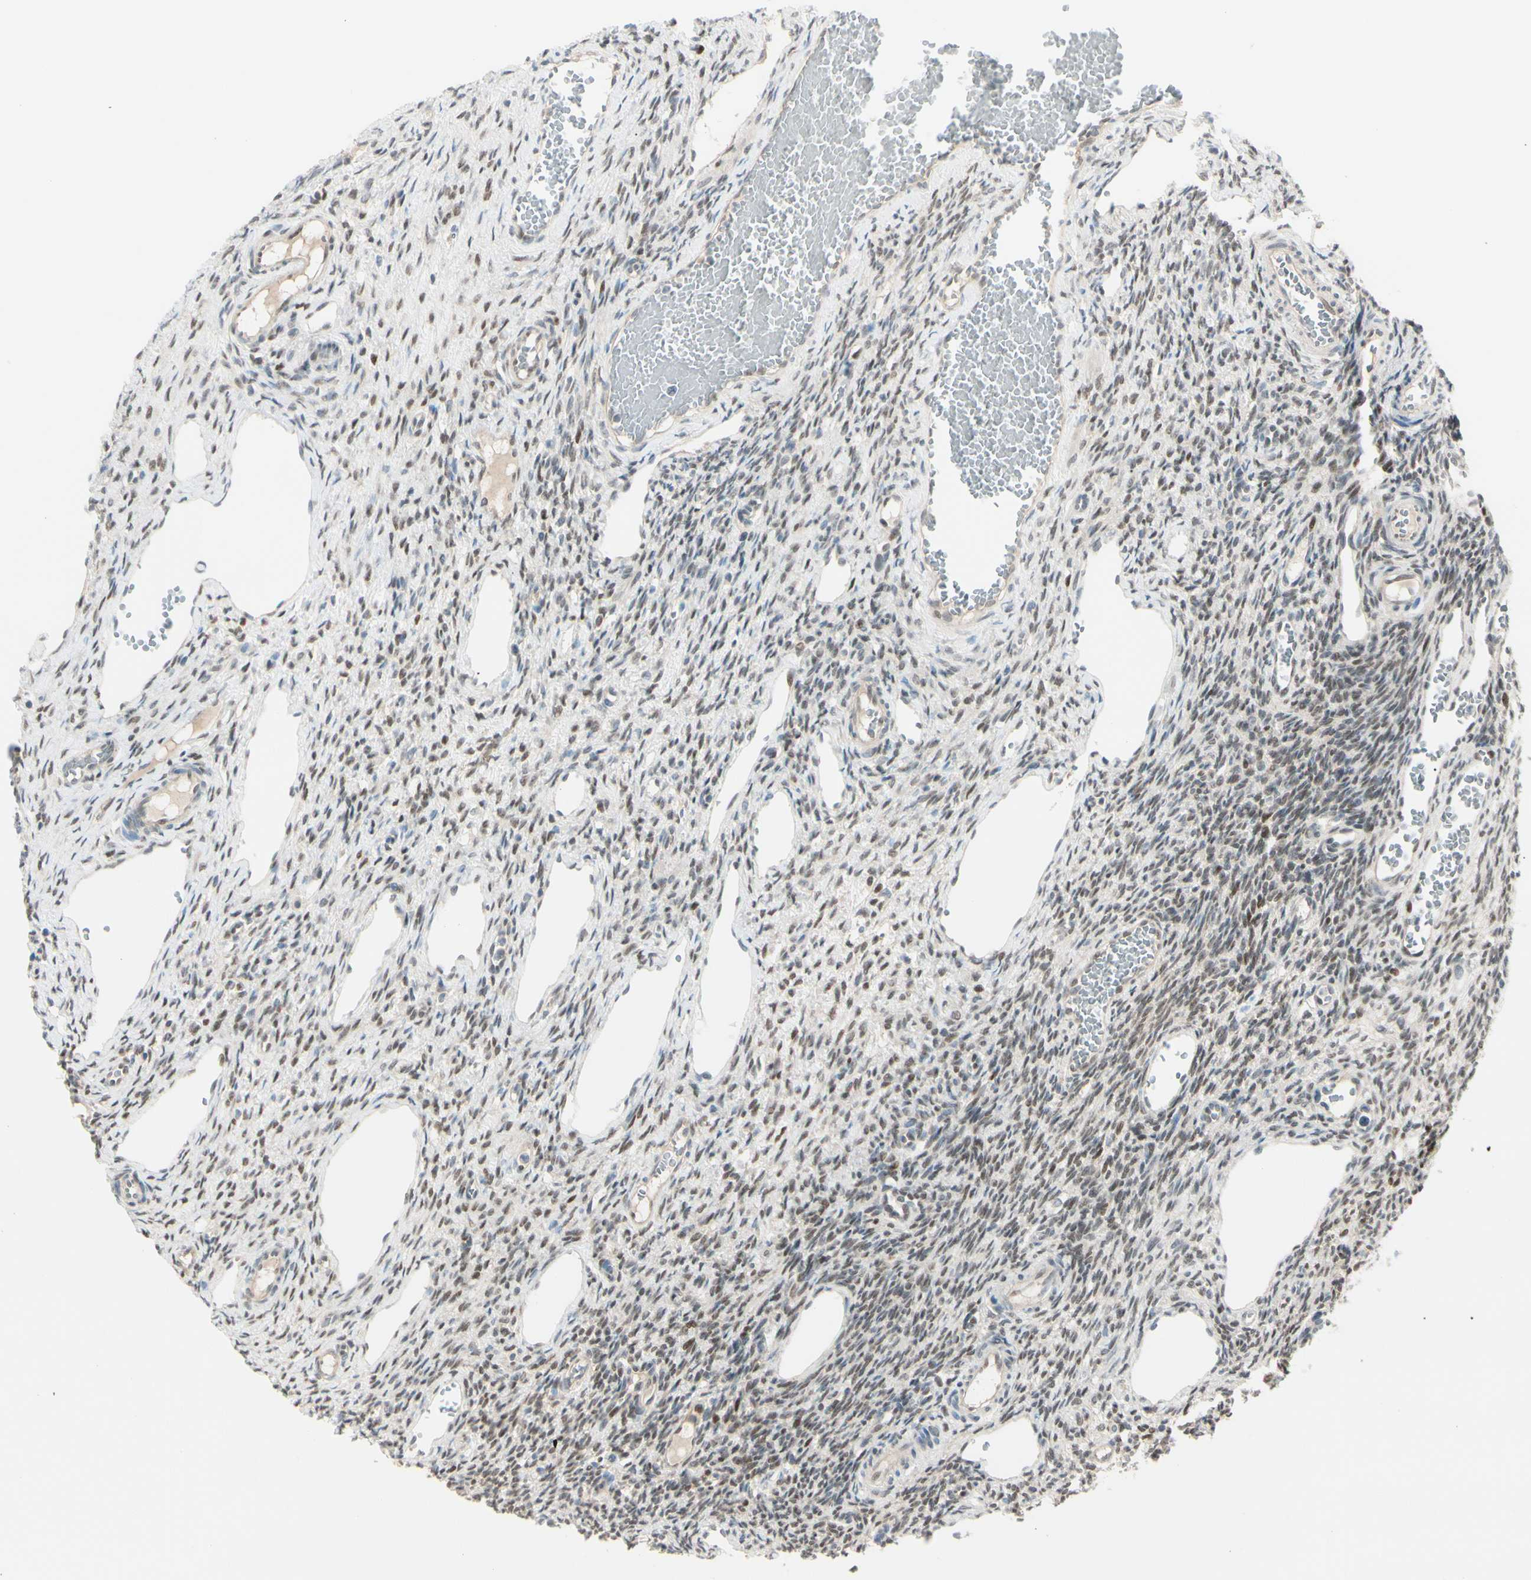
{"staining": {"intensity": "weak", "quantity": ">75%", "location": "nuclear"}, "tissue": "ovary", "cell_type": "Ovarian stroma cells", "image_type": "normal", "snomed": [{"axis": "morphology", "description": "Normal tissue, NOS"}, {"axis": "topography", "description": "Ovary"}], "caption": "IHC micrograph of unremarkable ovary: human ovary stained using immunohistochemistry exhibits low levels of weak protein expression localized specifically in the nuclear of ovarian stroma cells, appearing as a nuclear brown color.", "gene": "PTTG1", "patient": {"sex": "female", "age": 33}}